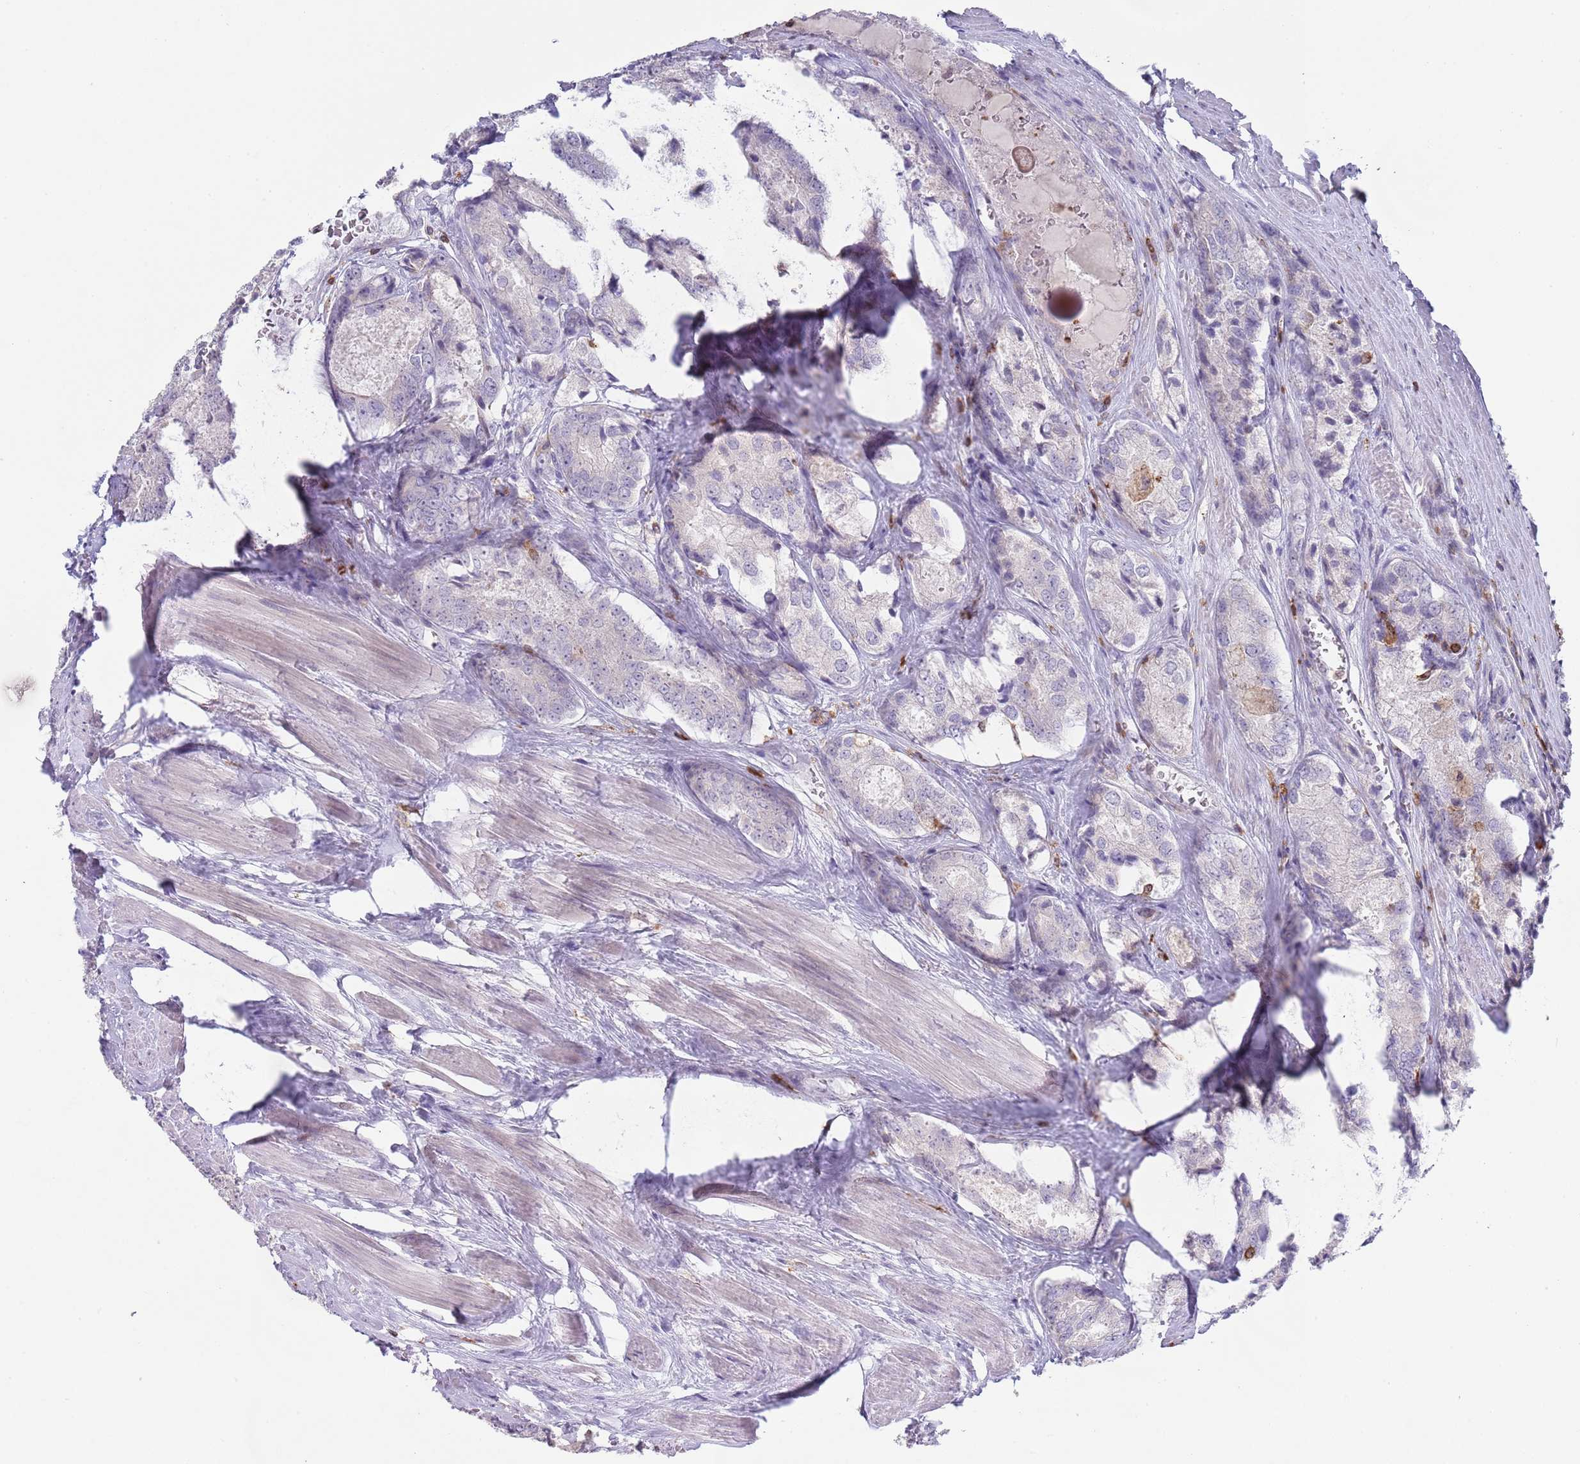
{"staining": {"intensity": "negative", "quantity": "none", "location": "none"}, "tissue": "prostate cancer", "cell_type": "Tumor cells", "image_type": "cancer", "snomed": [{"axis": "morphology", "description": "Adenocarcinoma, Low grade"}, {"axis": "topography", "description": "Prostate"}], "caption": "This micrograph is of prostate cancer stained with immunohistochemistry to label a protein in brown with the nuclei are counter-stained blue. There is no expression in tumor cells.", "gene": "LPXN", "patient": {"sex": "male", "age": 68}}